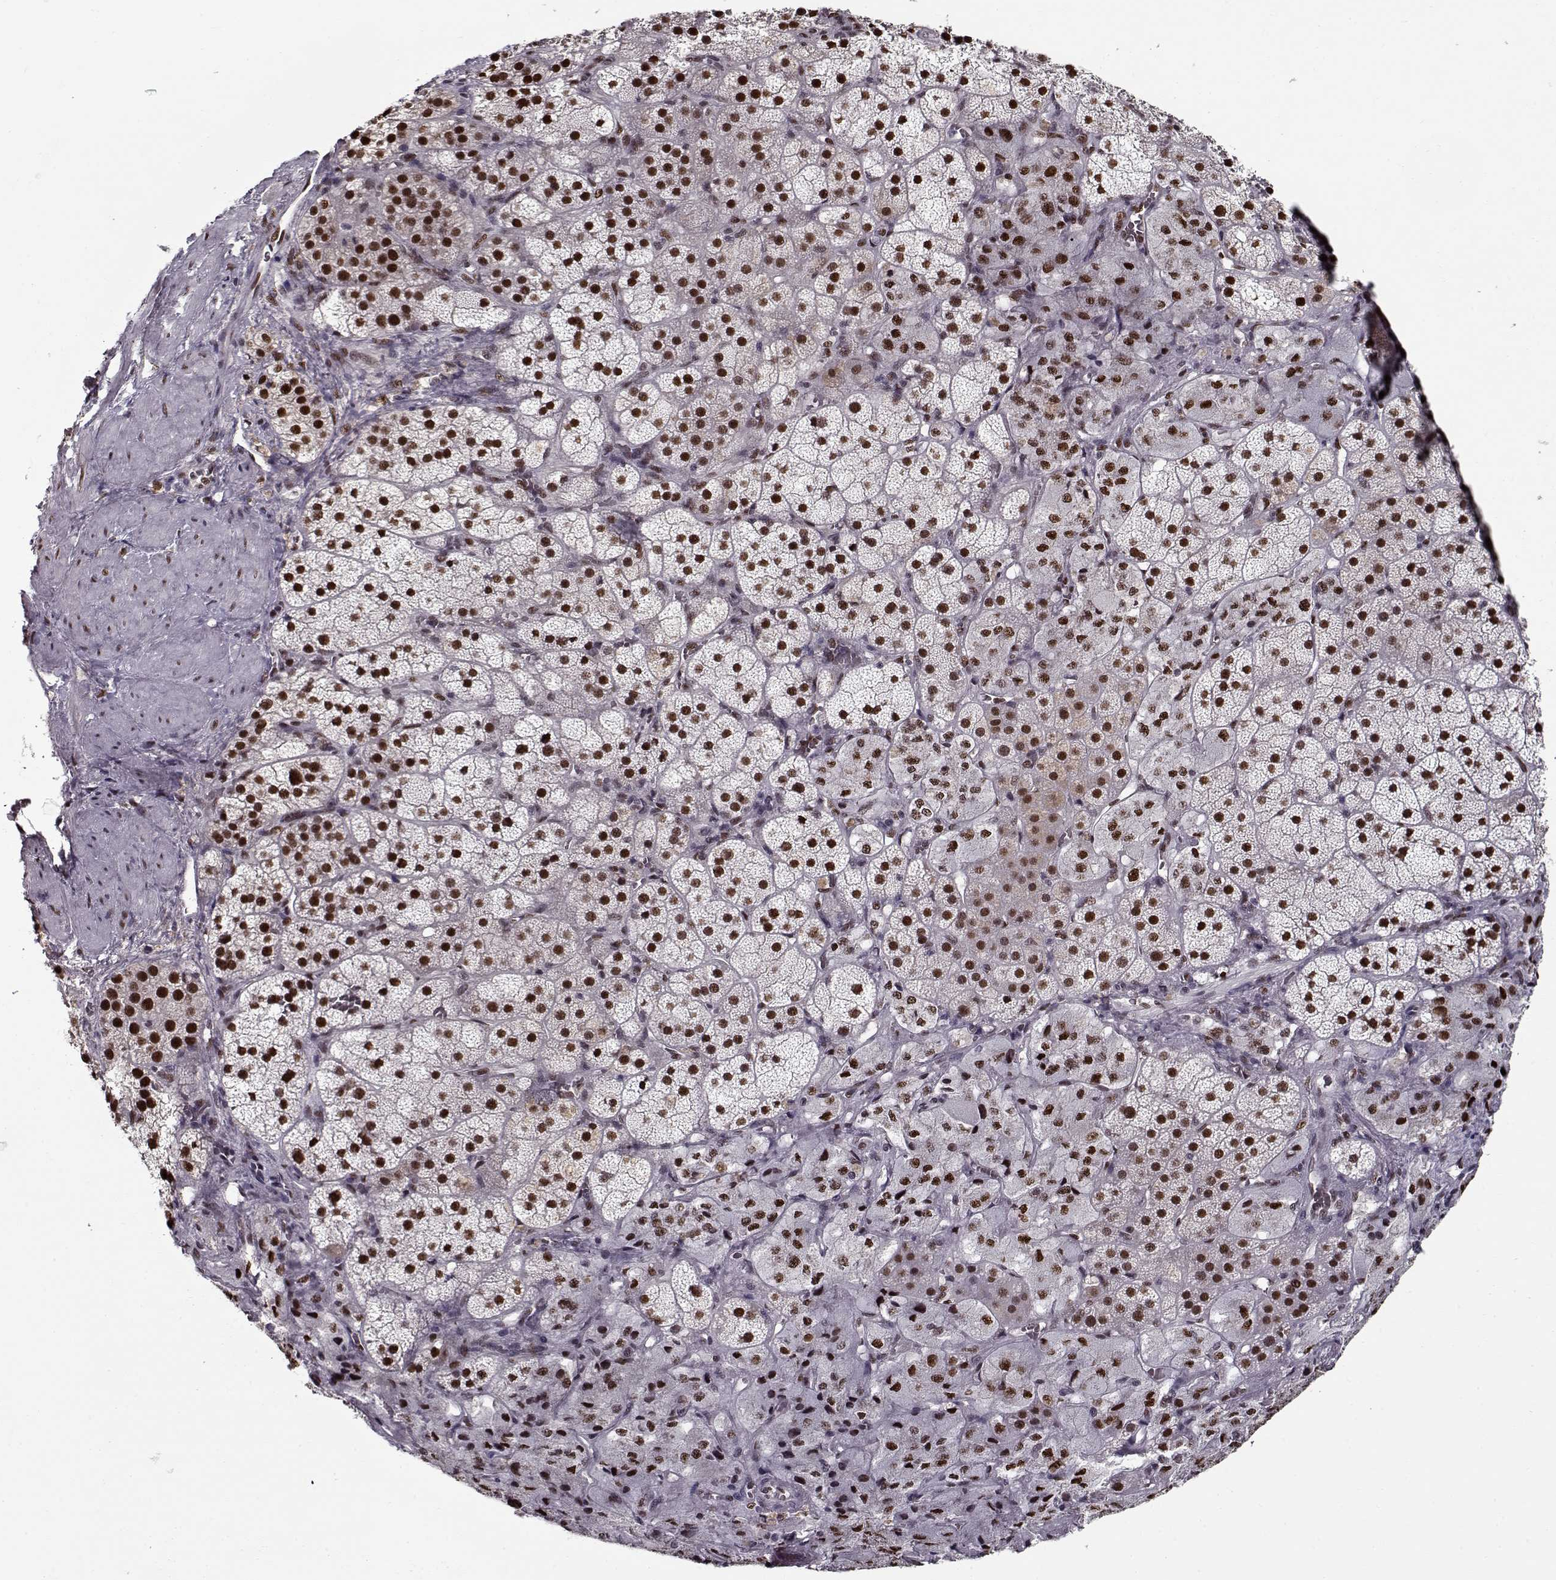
{"staining": {"intensity": "strong", "quantity": ">75%", "location": "nuclear"}, "tissue": "adrenal gland", "cell_type": "Glandular cells", "image_type": "normal", "snomed": [{"axis": "morphology", "description": "Normal tissue, NOS"}, {"axis": "topography", "description": "Adrenal gland"}], "caption": "Benign adrenal gland was stained to show a protein in brown. There is high levels of strong nuclear positivity in approximately >75% of glandular cells.", "gene": "PRMT1", "patient": {"sex": "male", "age": 57}}